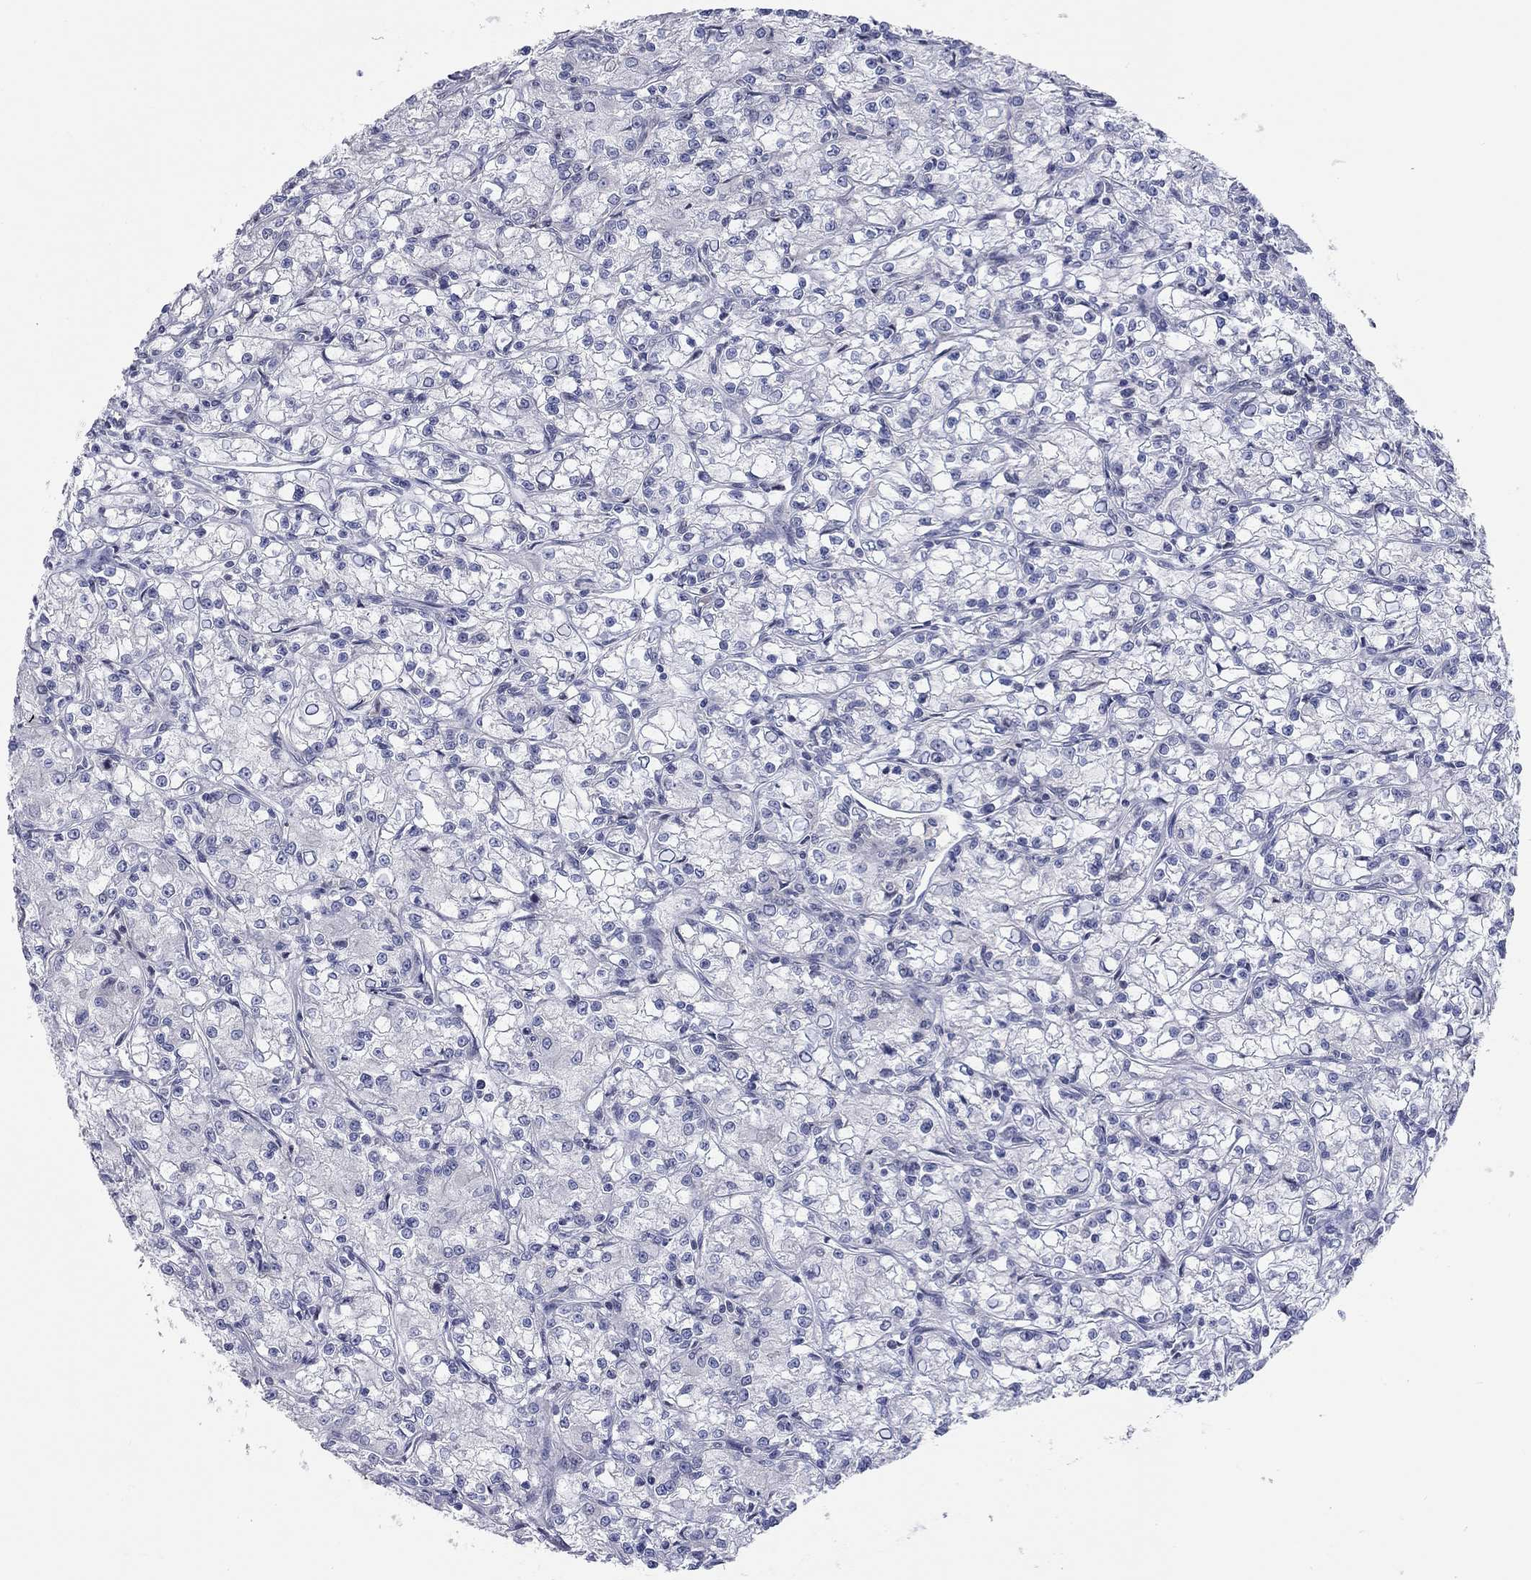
{"staining": {"intensity": "negative", "quantity": "none", "location": "none"}, "tissue": "renal cancer", "cell_type": "Tumor cells", "image_type": "cancer", "snomed": [{"axis": "morphology", "description": "Adenocarcinoma, NOS"}, {"axis": "topography", "description": "Kidney"}], "caption": "High power microscopy image of an immunohistochemistry image of renal adenocarcinoma, revealing no significant expression in tumor cells.", "gene": "PCDHGA10", "patient": {"sex": "female", "age": 59}}